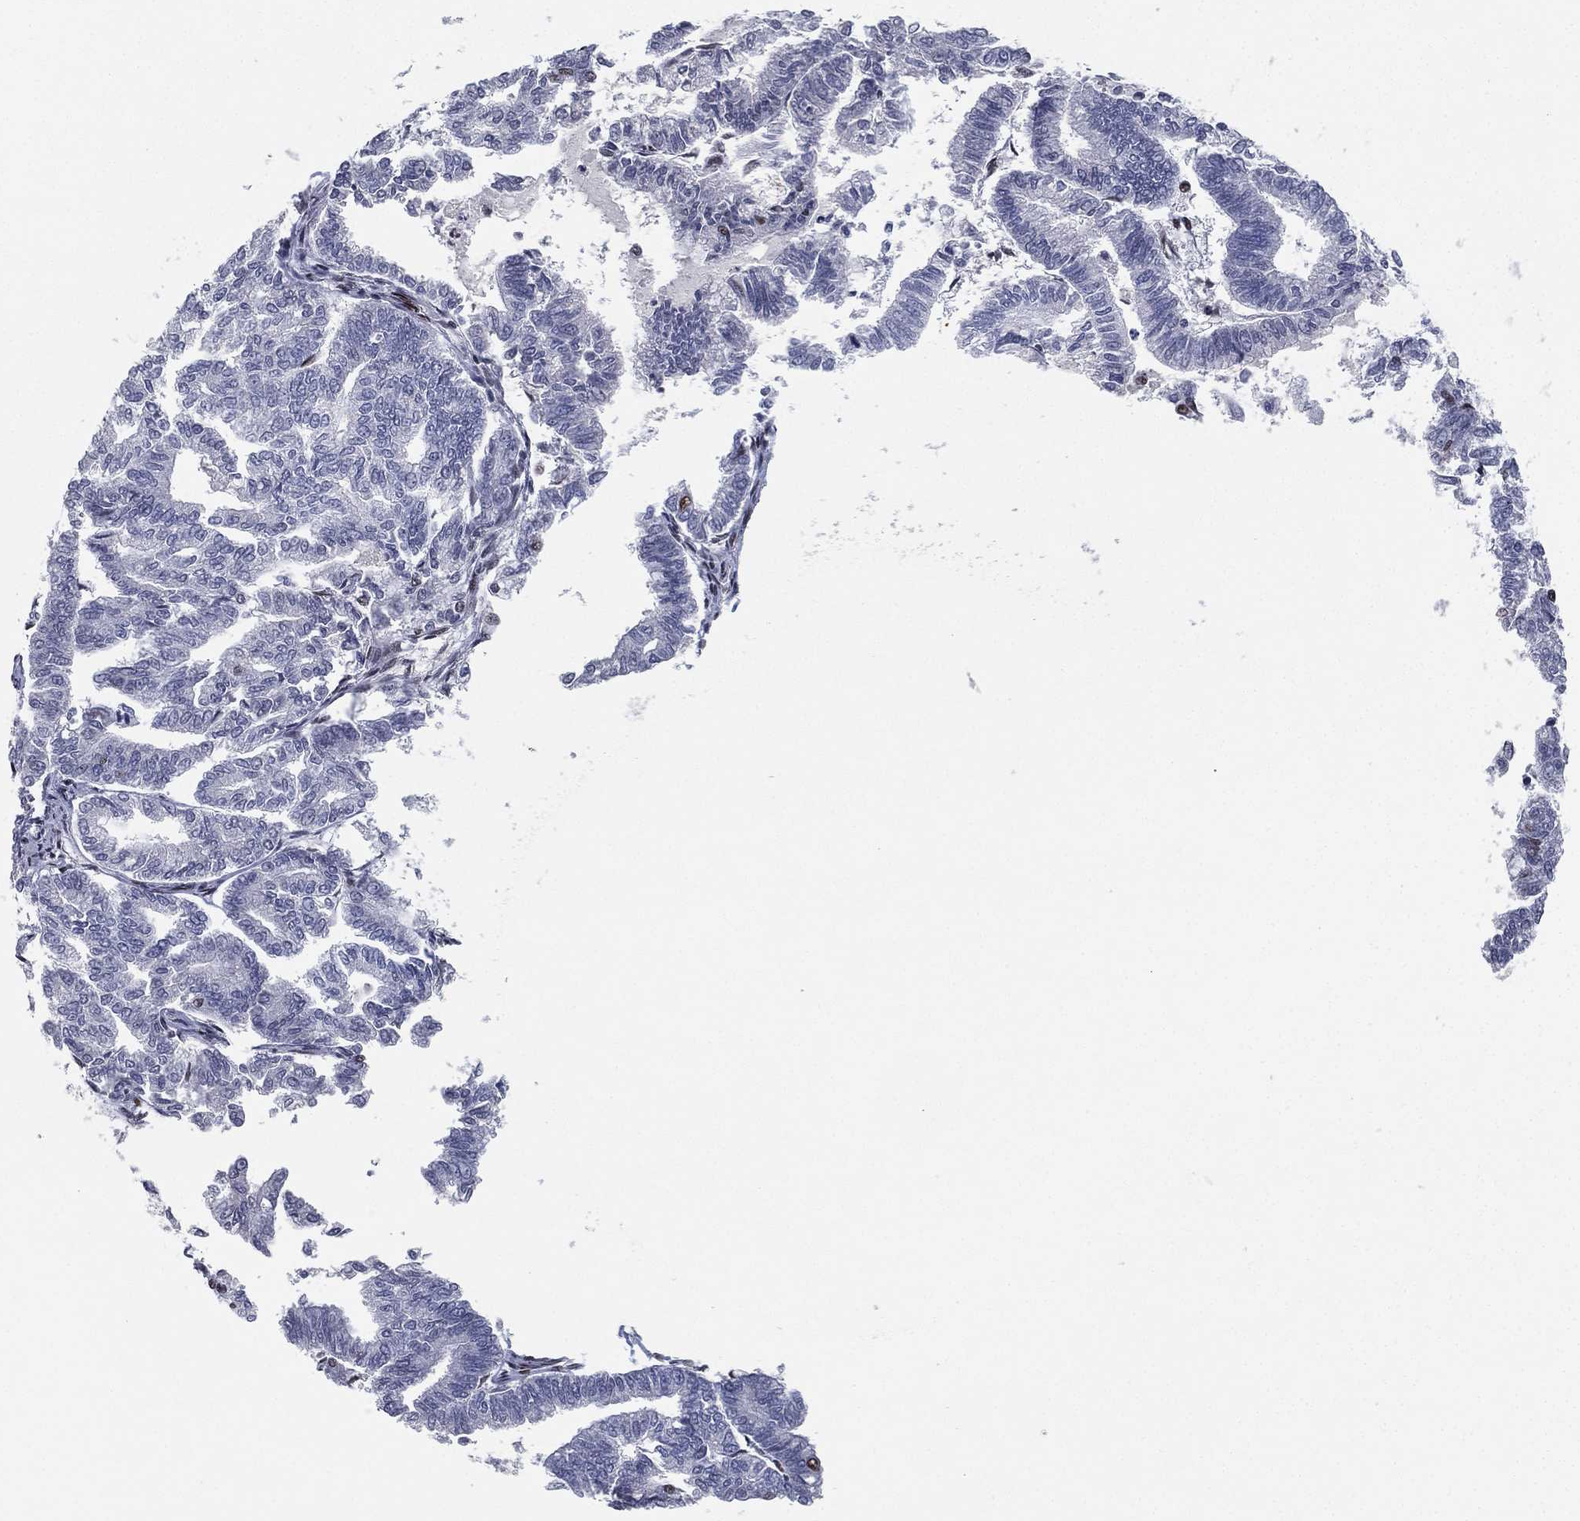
{"staining": {"intensity": "negative", "quantity": "none", "location": "none"}, "tissue": "endometrial cancer", "cell_type": "Tumor cells", "image_type": "cancer", "snomed": [{"axis": "morphology", "description": "Adenocarcinoma, NOS"}, {"axis": "topography", "description": "Endometrium"}], "caption": "Human adenocarcinoma (endometrial) stained for a protein using immunohistochemistry demonstrates no positivity in tumor cells.", "gene": "RTF1", "patient": {"sex": "female", "age": 79}}